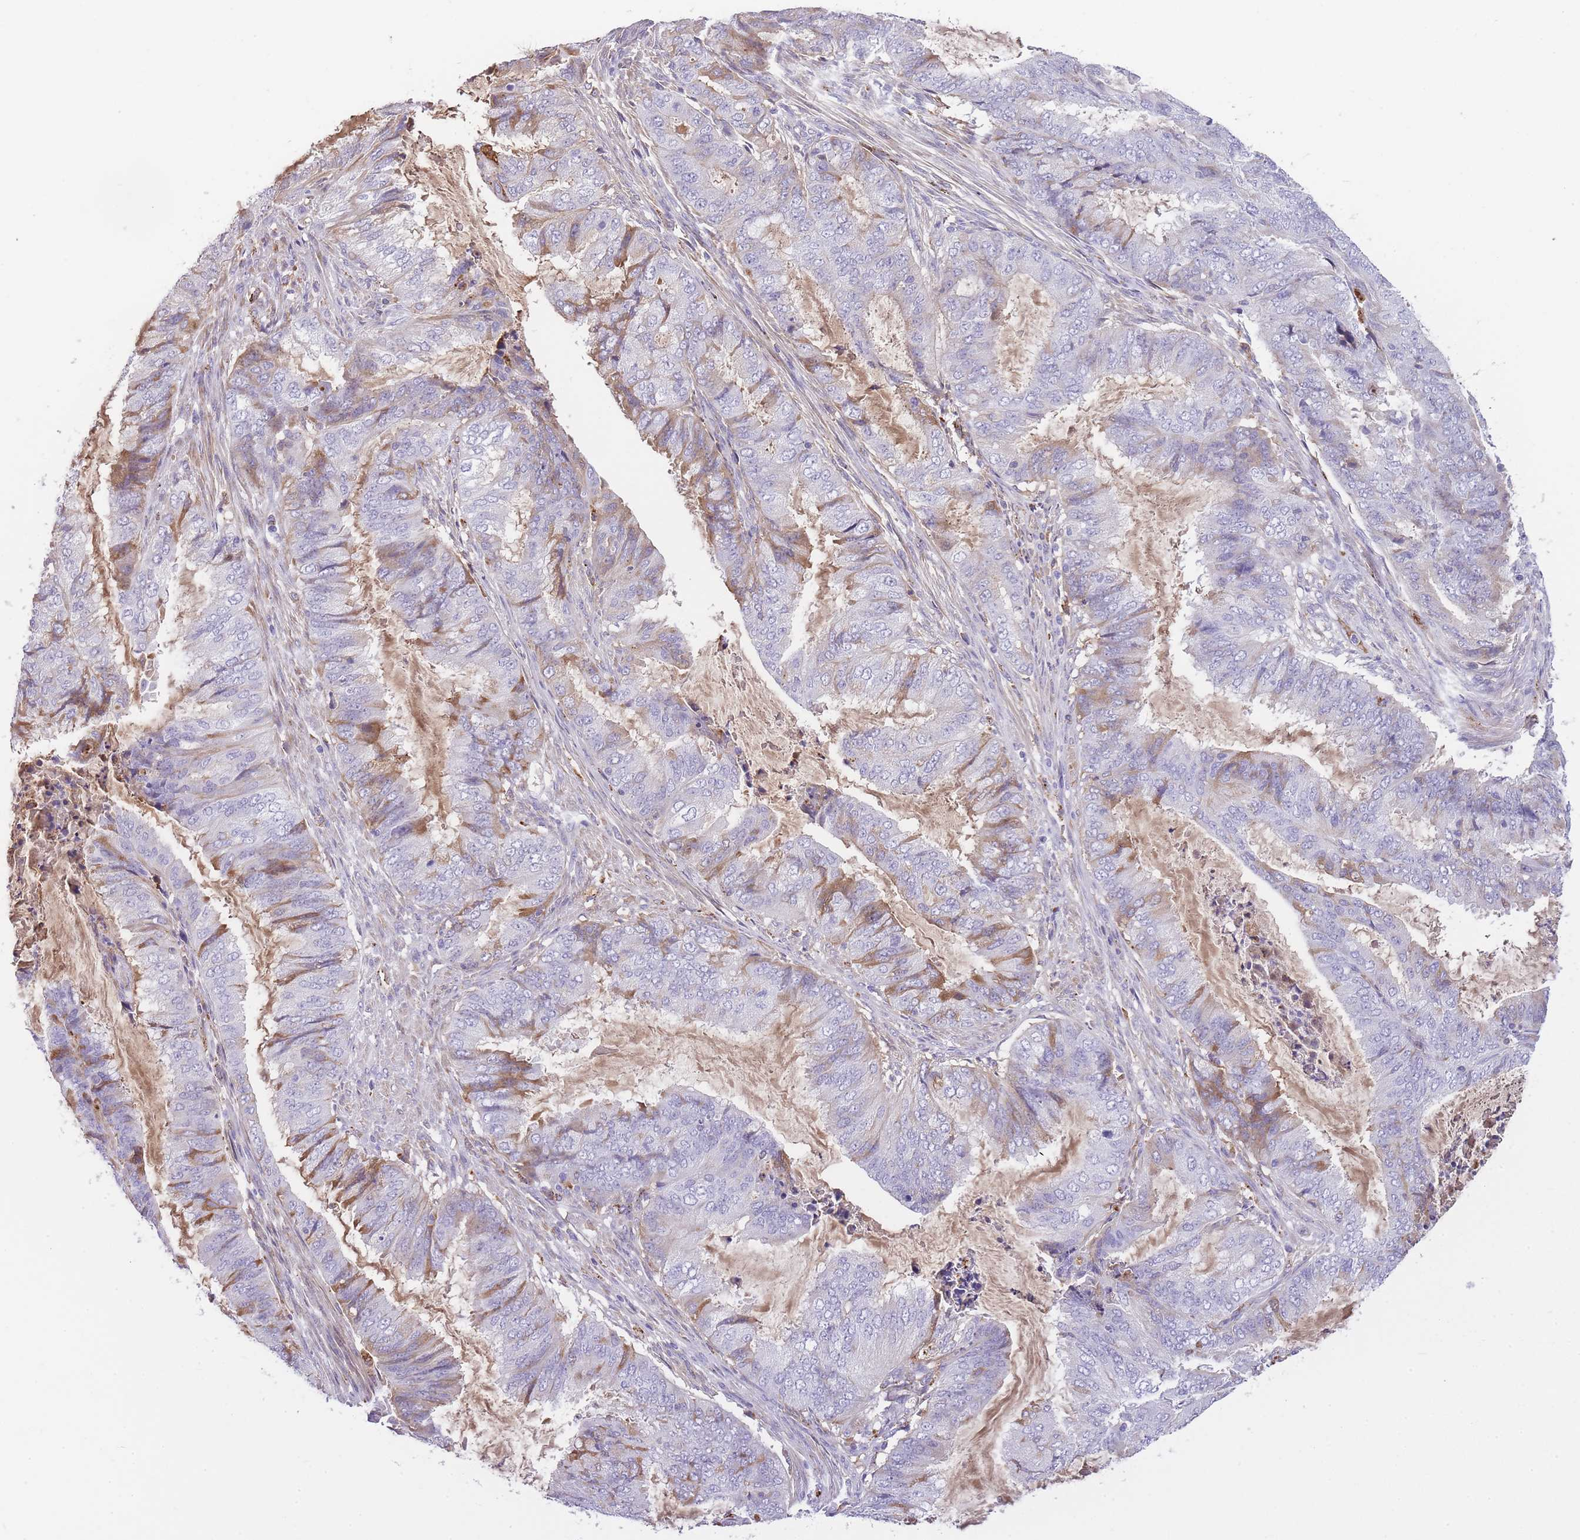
{"staining": {"intensity": "weak", "quantity": "<25%", "location": "cytoplasmic/membranous"}, "tissue": "endometrial cancer", "cell_type": "Tumor cells", "image_type": "cancer", "snomed": [{"axis": "morphology", "description": "Adenocarcinoma, NOS"}, {"axis": "topography", "description": "Endometrium"}], "caption": "Immunohistochemistry image of neoplastic tissue: endometrial cancer (adenocarcinoma) stained with DAB reveals no significant protein expression in tumor cells. (IHC, brightfield microscopy, high magnification).", "gene": "GNAT1", "patient": {"sex": "female", "age": 51}}